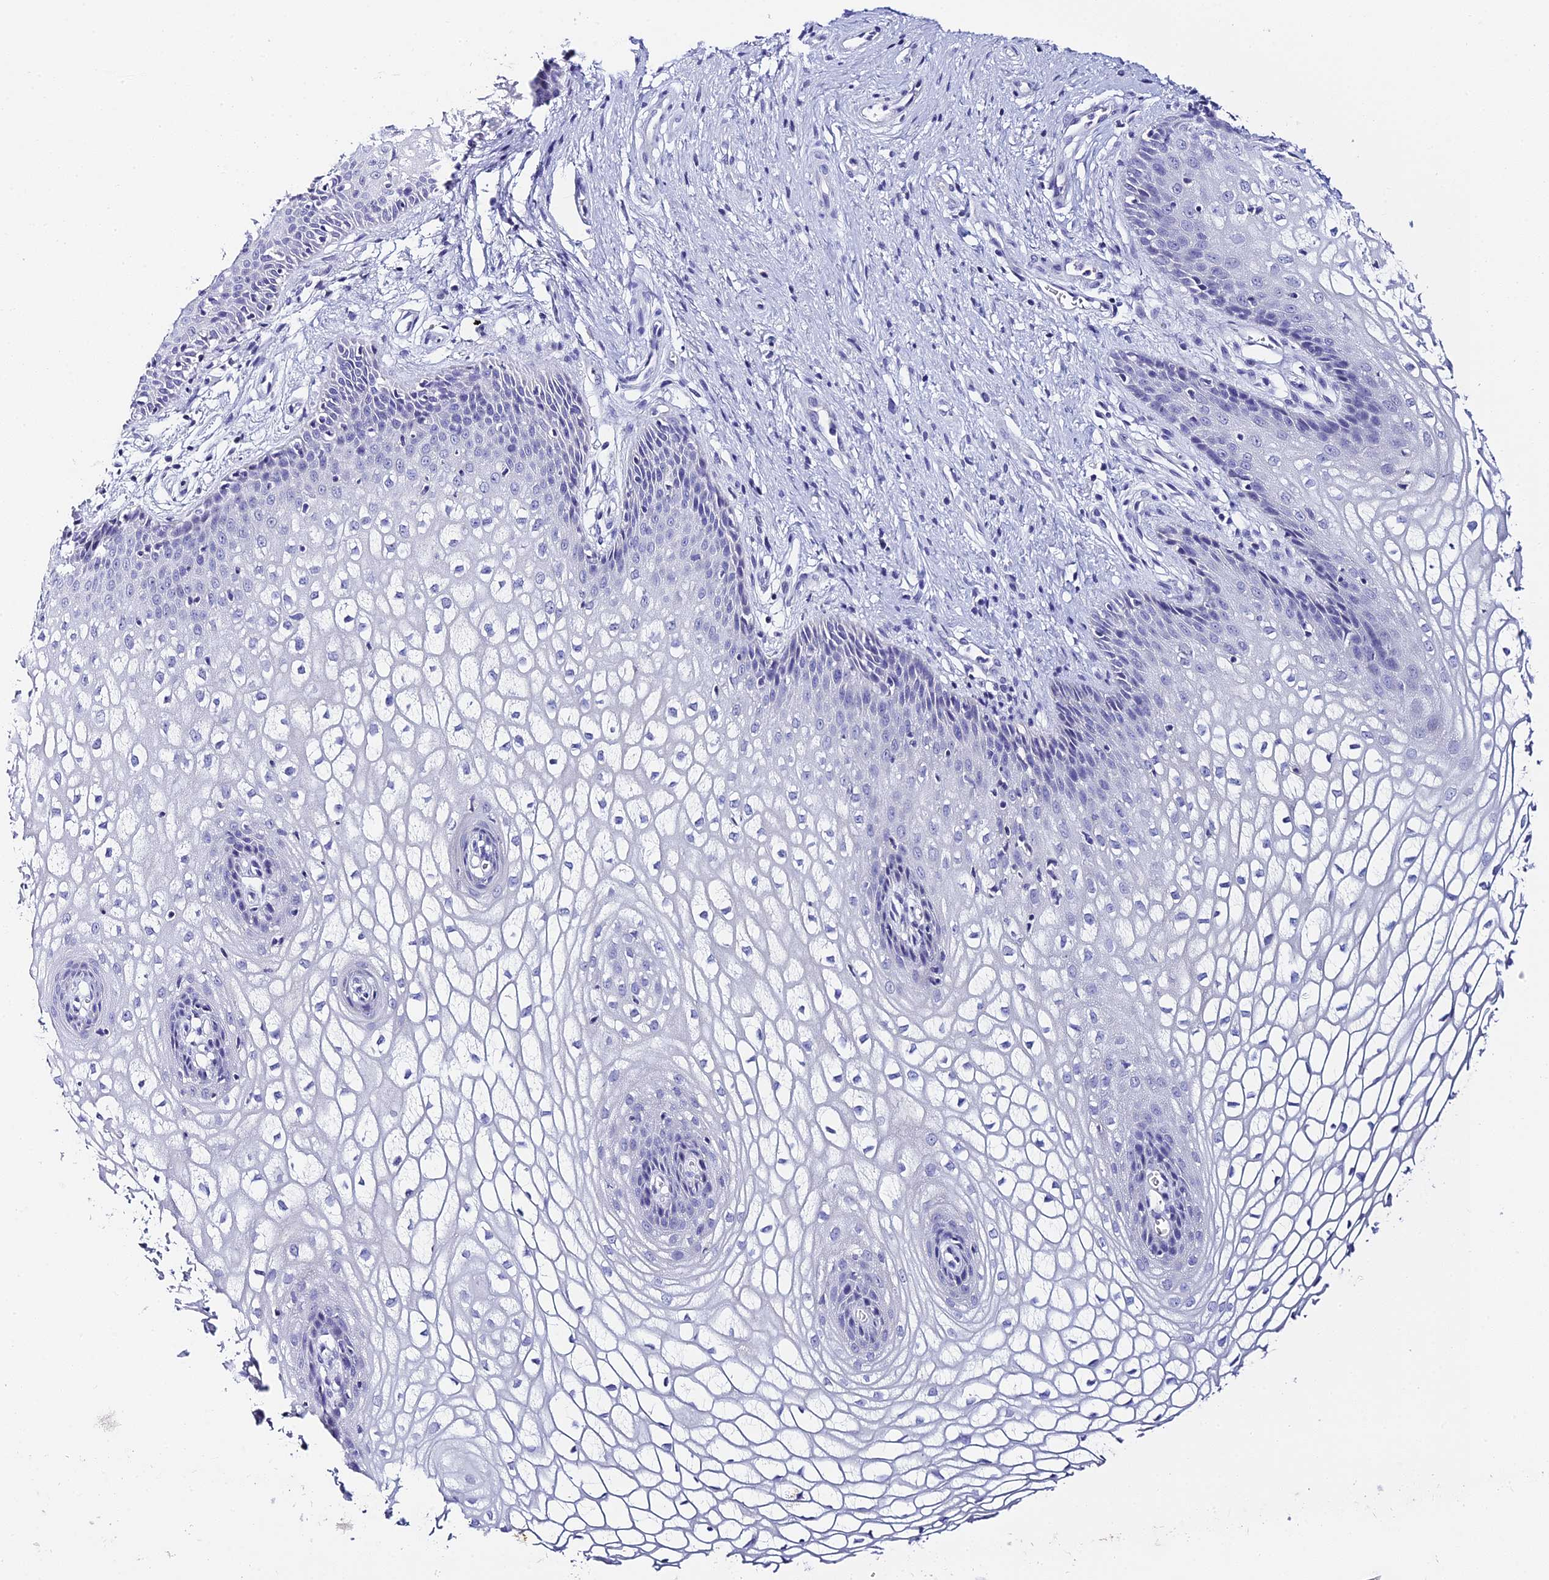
{"staining": {"intensity": "negative", "quantity": "none", "location": "none"}, "tissue": "vagina", "cell_type": "Squamous epithelial cells", "image_type": "normal", "snomed": [{"axis": "morphology", "description": "Normal tissue, NOS"}, {"axis": "topography", "description": "Vagina"}], "caption": "Micrograph shows no protein expression in squamous epithelial cells of benign vagina. Brightfield microscopy of immunohistochemistry (IHC) stained with DAB (brown) and hematoxylin (blue), captured at high magnification.", "gene": "C12orf29", "patient": {"sex": "female", "age": 34}}